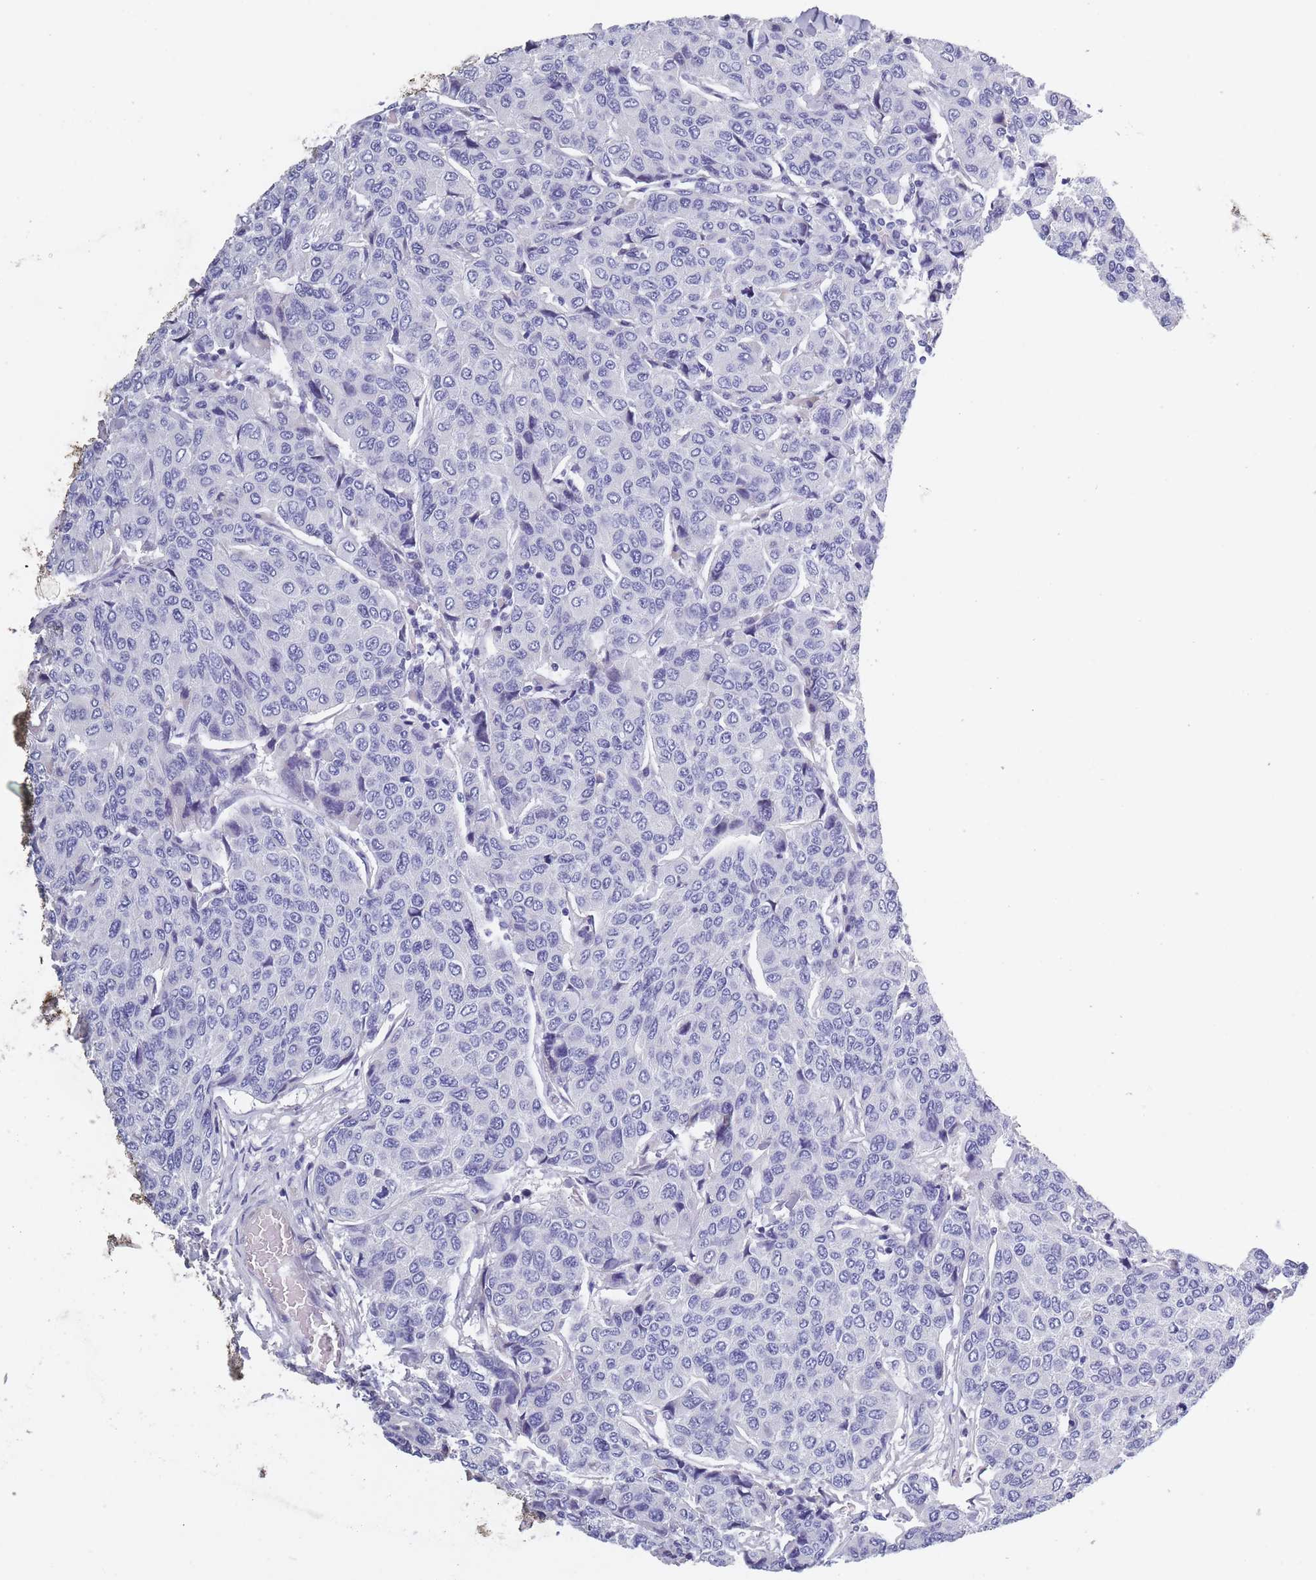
{"staining": {"intensity": "negative", "quantity": "none", "location": "none"}, "tissue": "breast cancer", "cell_type": "Tumor cells", "image_type": "cancer", "snomed": [{"axis": "morphology", "description": "Duct carcinoma"}, {"axis": "topography", "description": "Breast"}], "caption": "Breast cancer (invasive ductal carcinoma) was stained to show a protein in brown. There is no significant staining in tumor cells.", "gene": "OR4C5", "patient": {"sex": "female", "age": 55}}